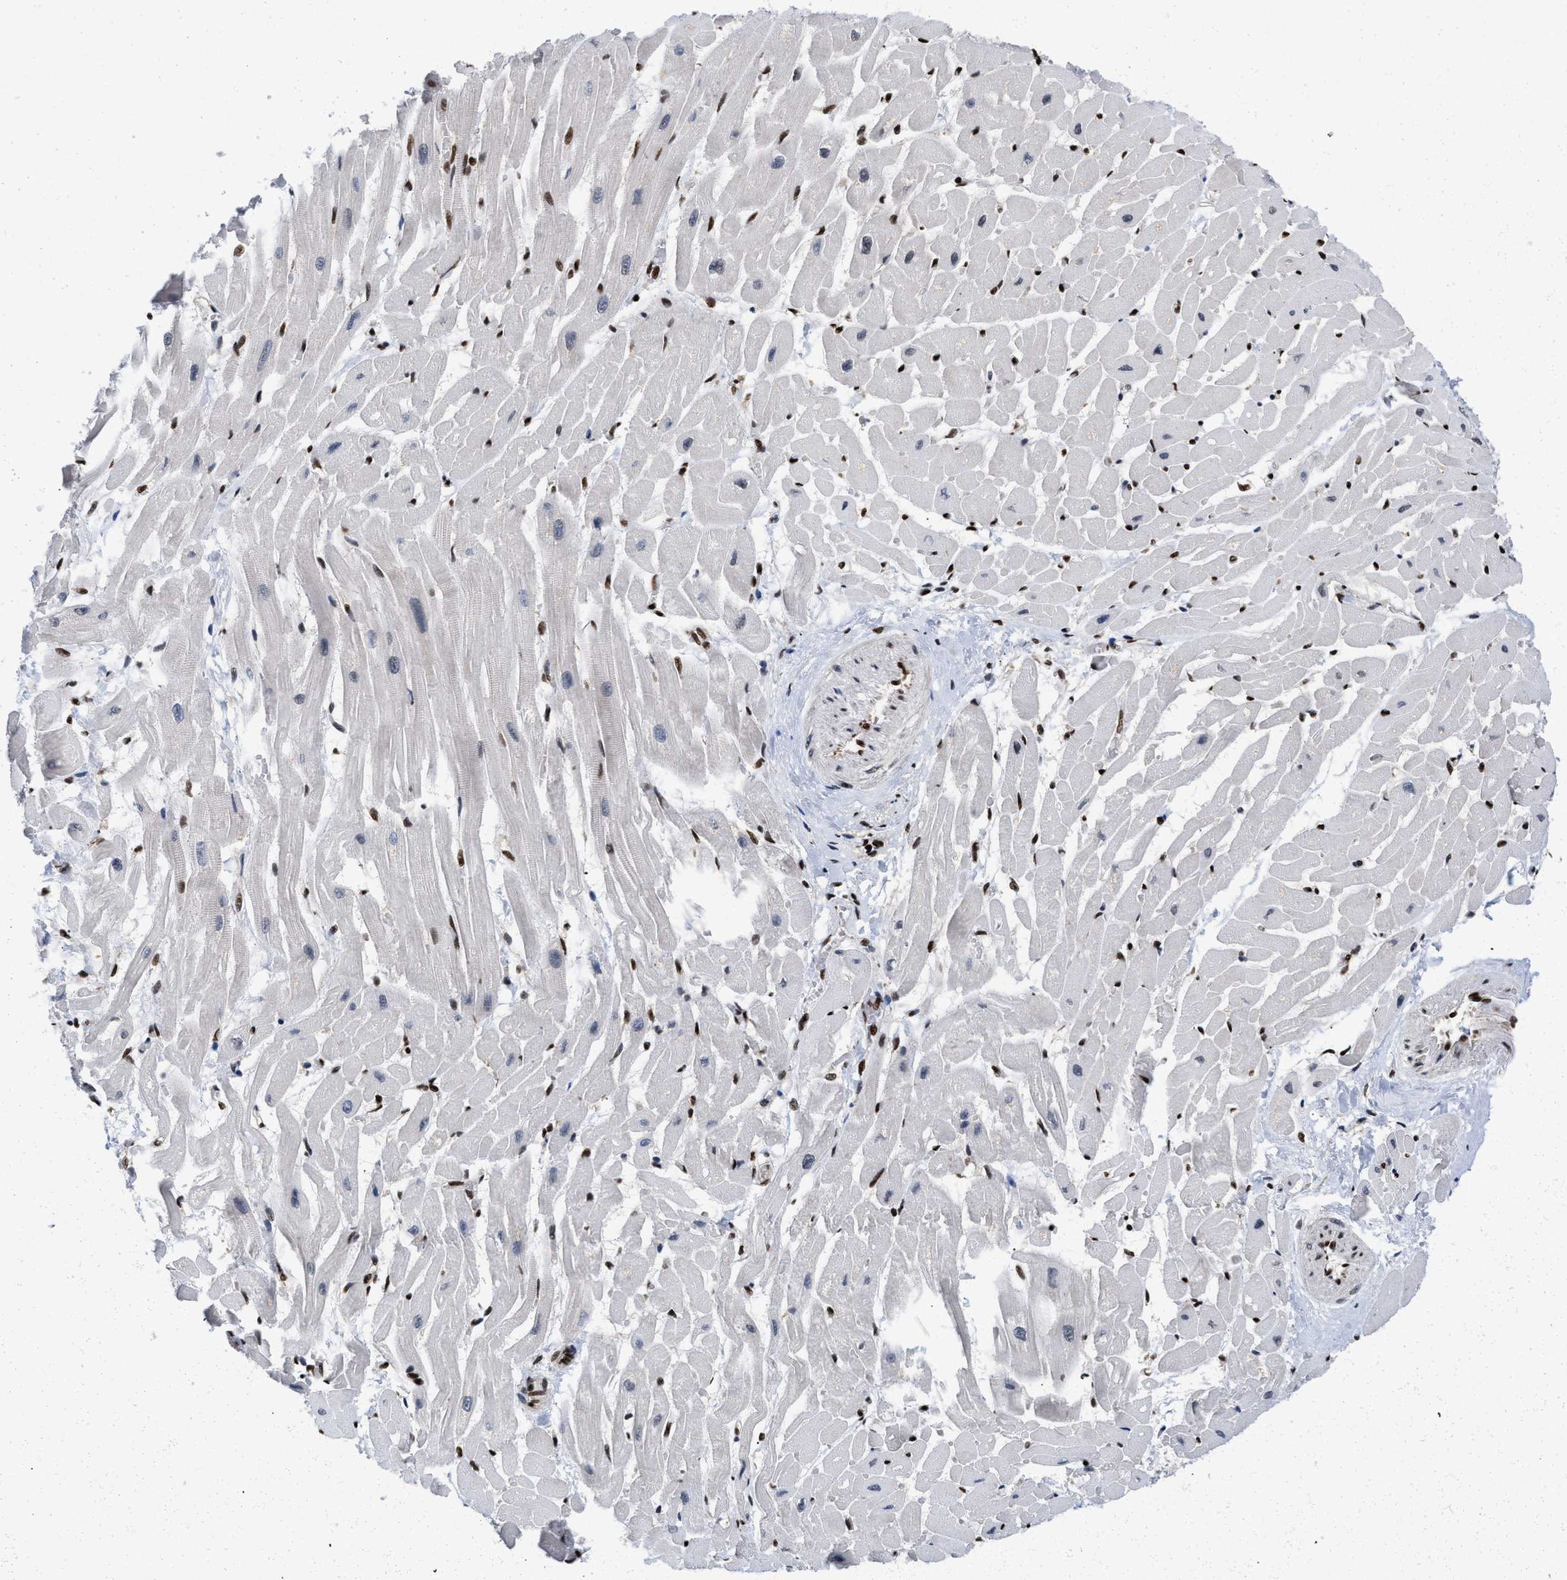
{"staining": {"intensity": "strong", "quantity": "25%-75%", "location": "nuclear"}, "tissue": "heart muscle", "cell_type": "Cardiomyocytes", "image_type": "normal", "snomed": [{"axis": "morphology", "description": "Normal tissue, NOS"}, {"axis": "topography", "description": "Heart"}], "caption": "Strong nuclear protein positivity is present in about 25%-75% of cardiomyocytes in heart muscle. (DAB IHC with brightfield microscopy, high magnification).", "gene": "CREB1", "patient": {"sex": "male", "age": 45}}